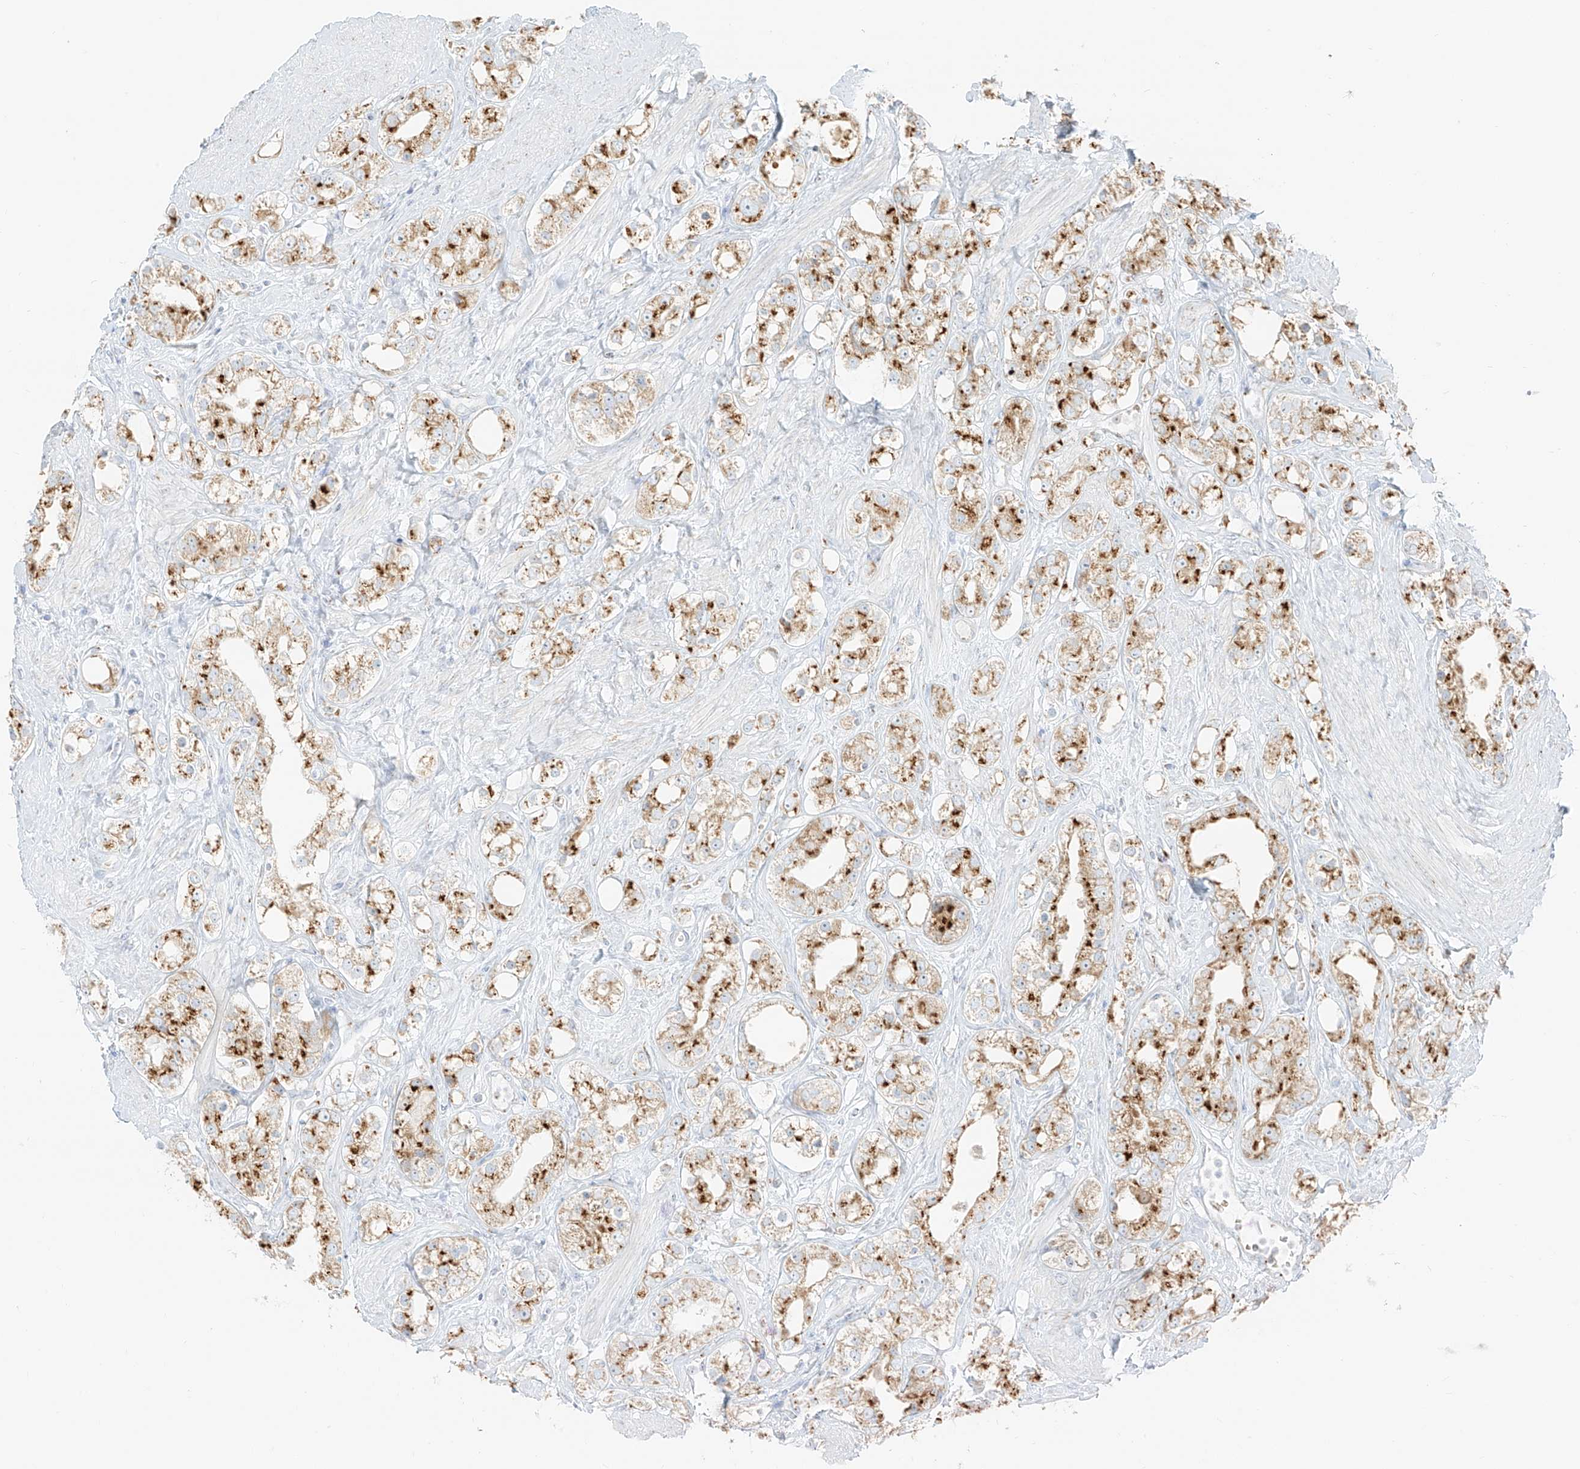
{"staining": {"intensity": "moderate", "quantity": ">75%", "location": "cytoplasmic/membranous"}, "tissue": "prostate cancer", "cell_type": "Tumor cells", "image_type": "cancer", "snomed": [{"axis": "morphology", "description": "Adenocarcinoma, NOS"}, {"axis": "topography", "description": "Prostate"}], "caption": "Protein staining of adenocarcinoma (prostate) tissue demonstrates moderate cytoplasmic/membranous positivity in approximately >75% of tumor cells.", "gene": "TMEM87B", "patient": {"sex": "male", "age": 79}}